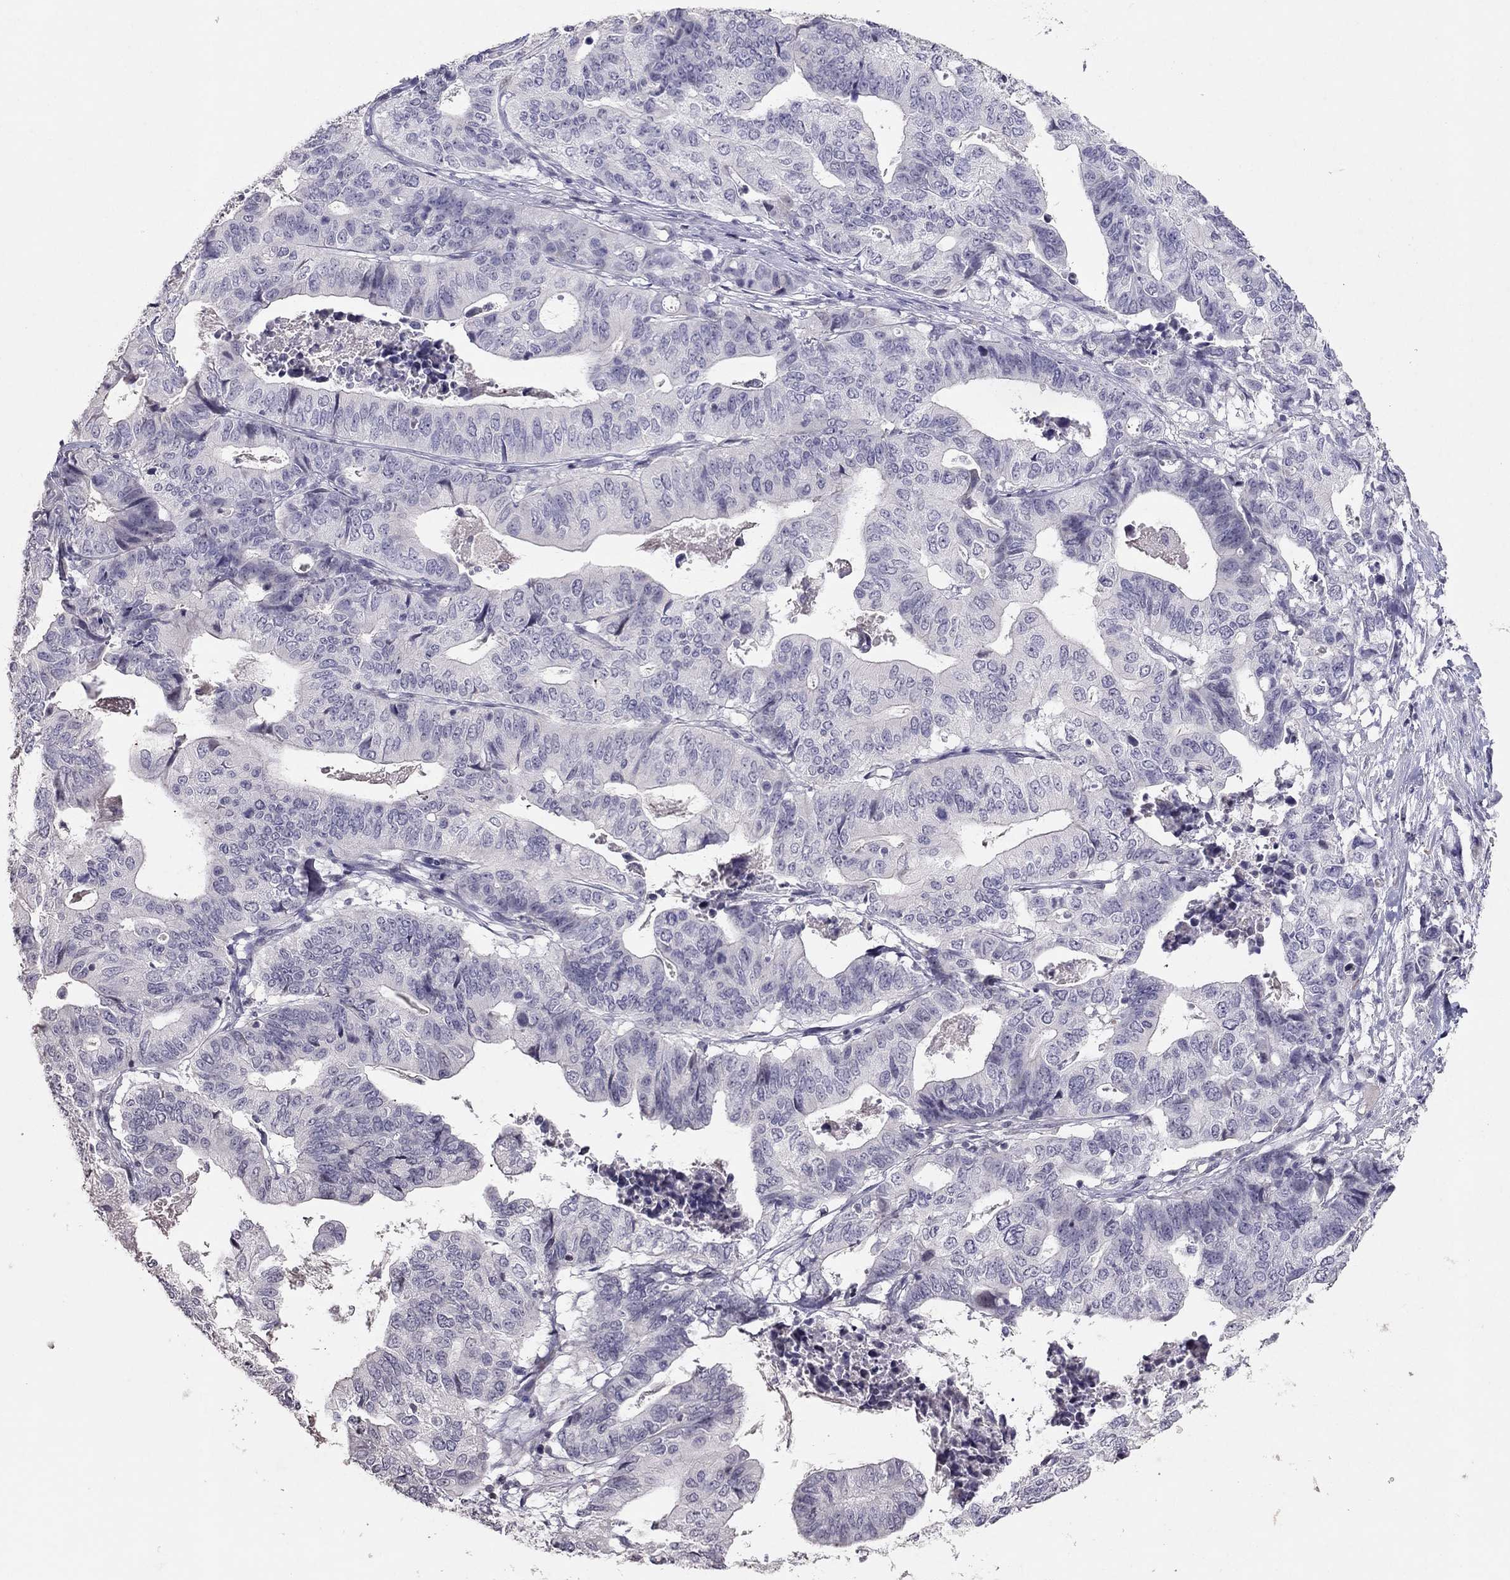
{"staining": {"intensity": "negative", "quantity": "none", "location": "none"}, "tissue": "stomach cancer", "cell_type": "Tumor cells", "image_type": "cancer", "snomed": [{"axis": "morphology", "description": "Adenocarcinoma, NOS"}, {"axis": "topography", "description": "Stomach, upper"}], "caption": "IHC image of neoplastic tissue: stomach cancer (adenocarcinoma) stained with DAB (3,3'-diaminobenzidine) displays no significant protein positivity in tumor cells.", "gene": "TSHB", "patient": {"sex": "female", "age": 67}}